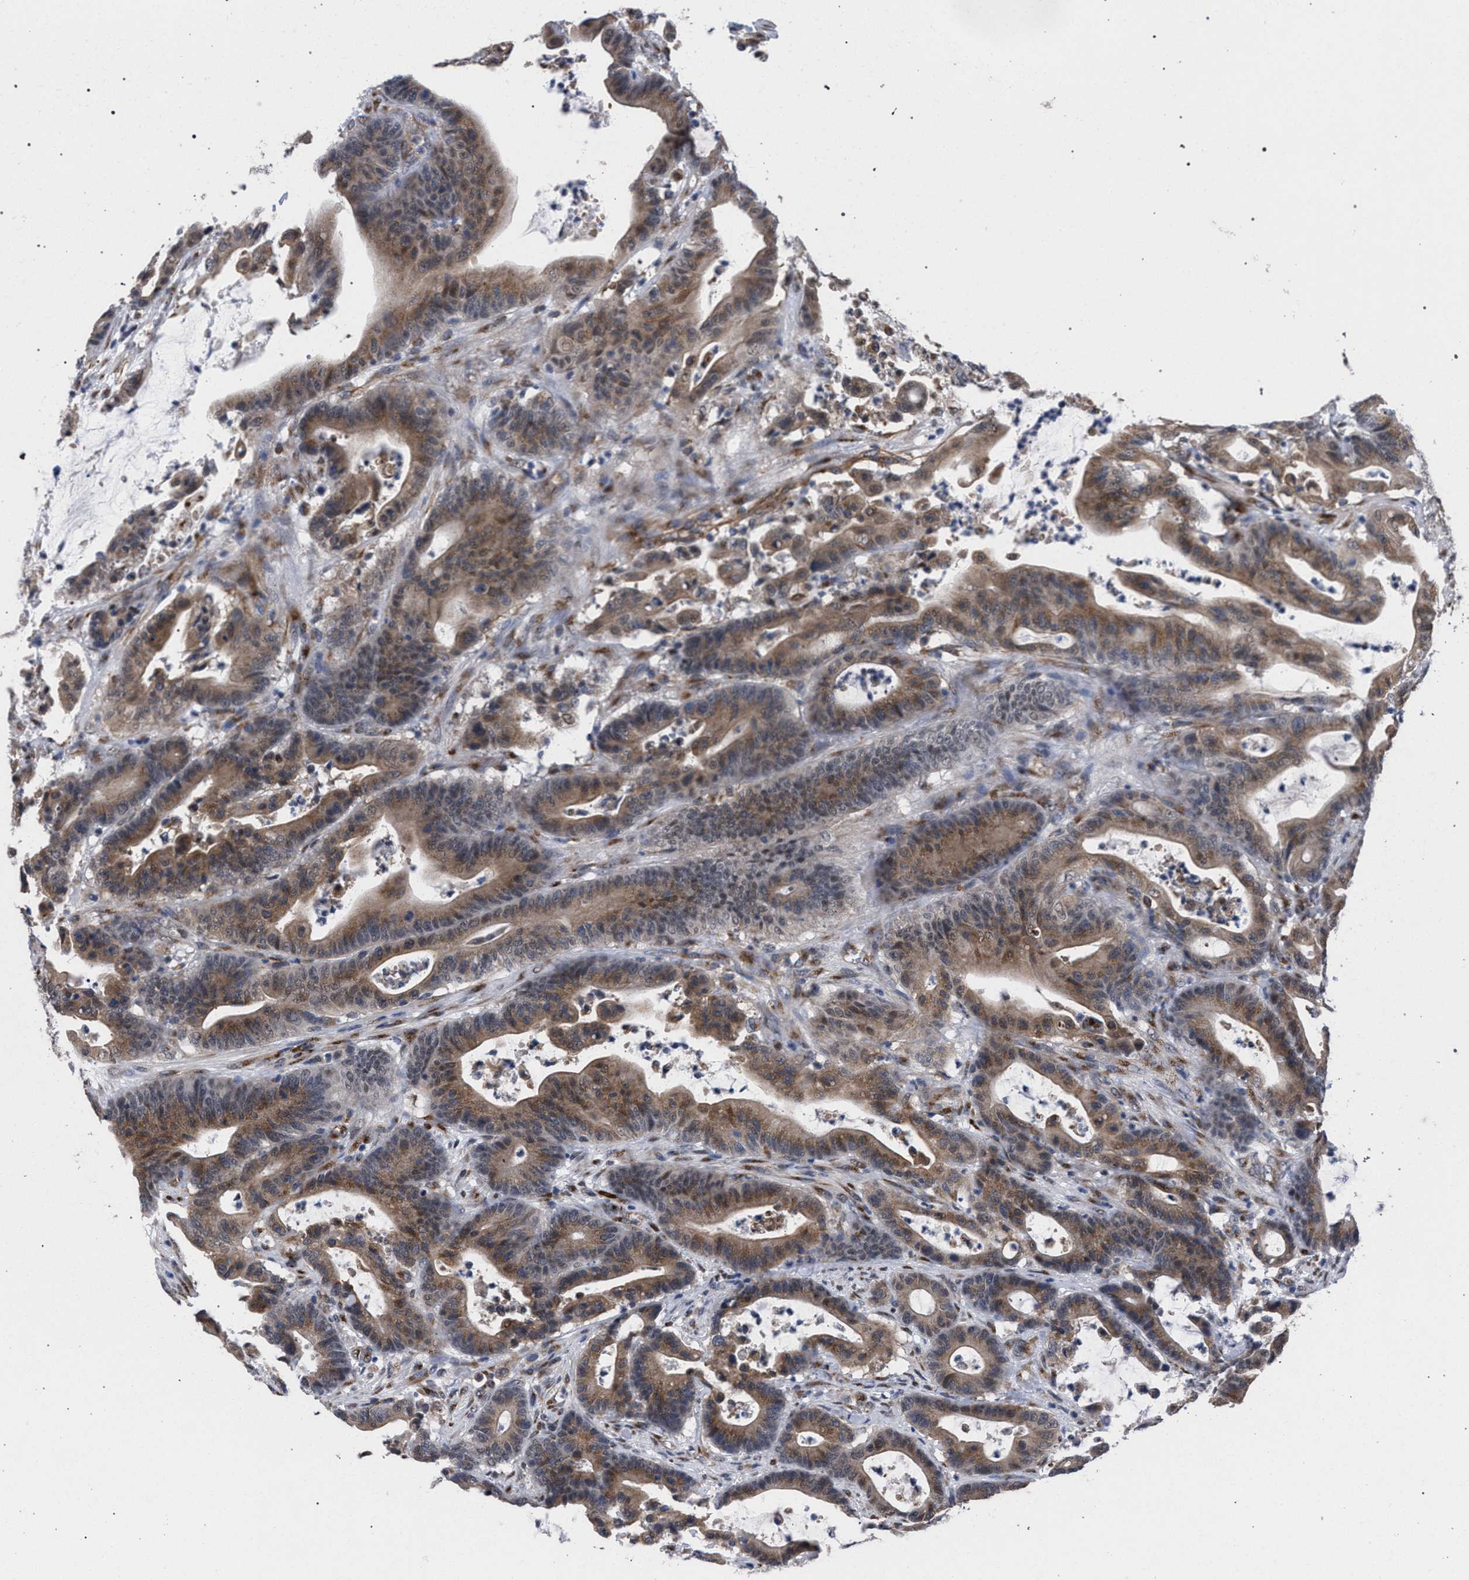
{"staining": {"intensity": "moderate", "quantity": ">75%", "location": "cytoplasmic/membranous"}, "tissue": "colorectal cancer", "cell_type": "Tumor cells", "image_type": "cancer", "snomed": [{"axis": "morphology", "description": "Adenocarcinoma, NOS"}, {"axis": "topography", "description": "Colon"}], "caption": "Moderate cytoplasmic/membranous expression for a protein is seen in about >75% of tumor cells of adenocarcinoma (colorectal) using immunohistochemistry (IHC).", "gene": "GOLGA2", "patient": {"sex": "female", "age": 84}}